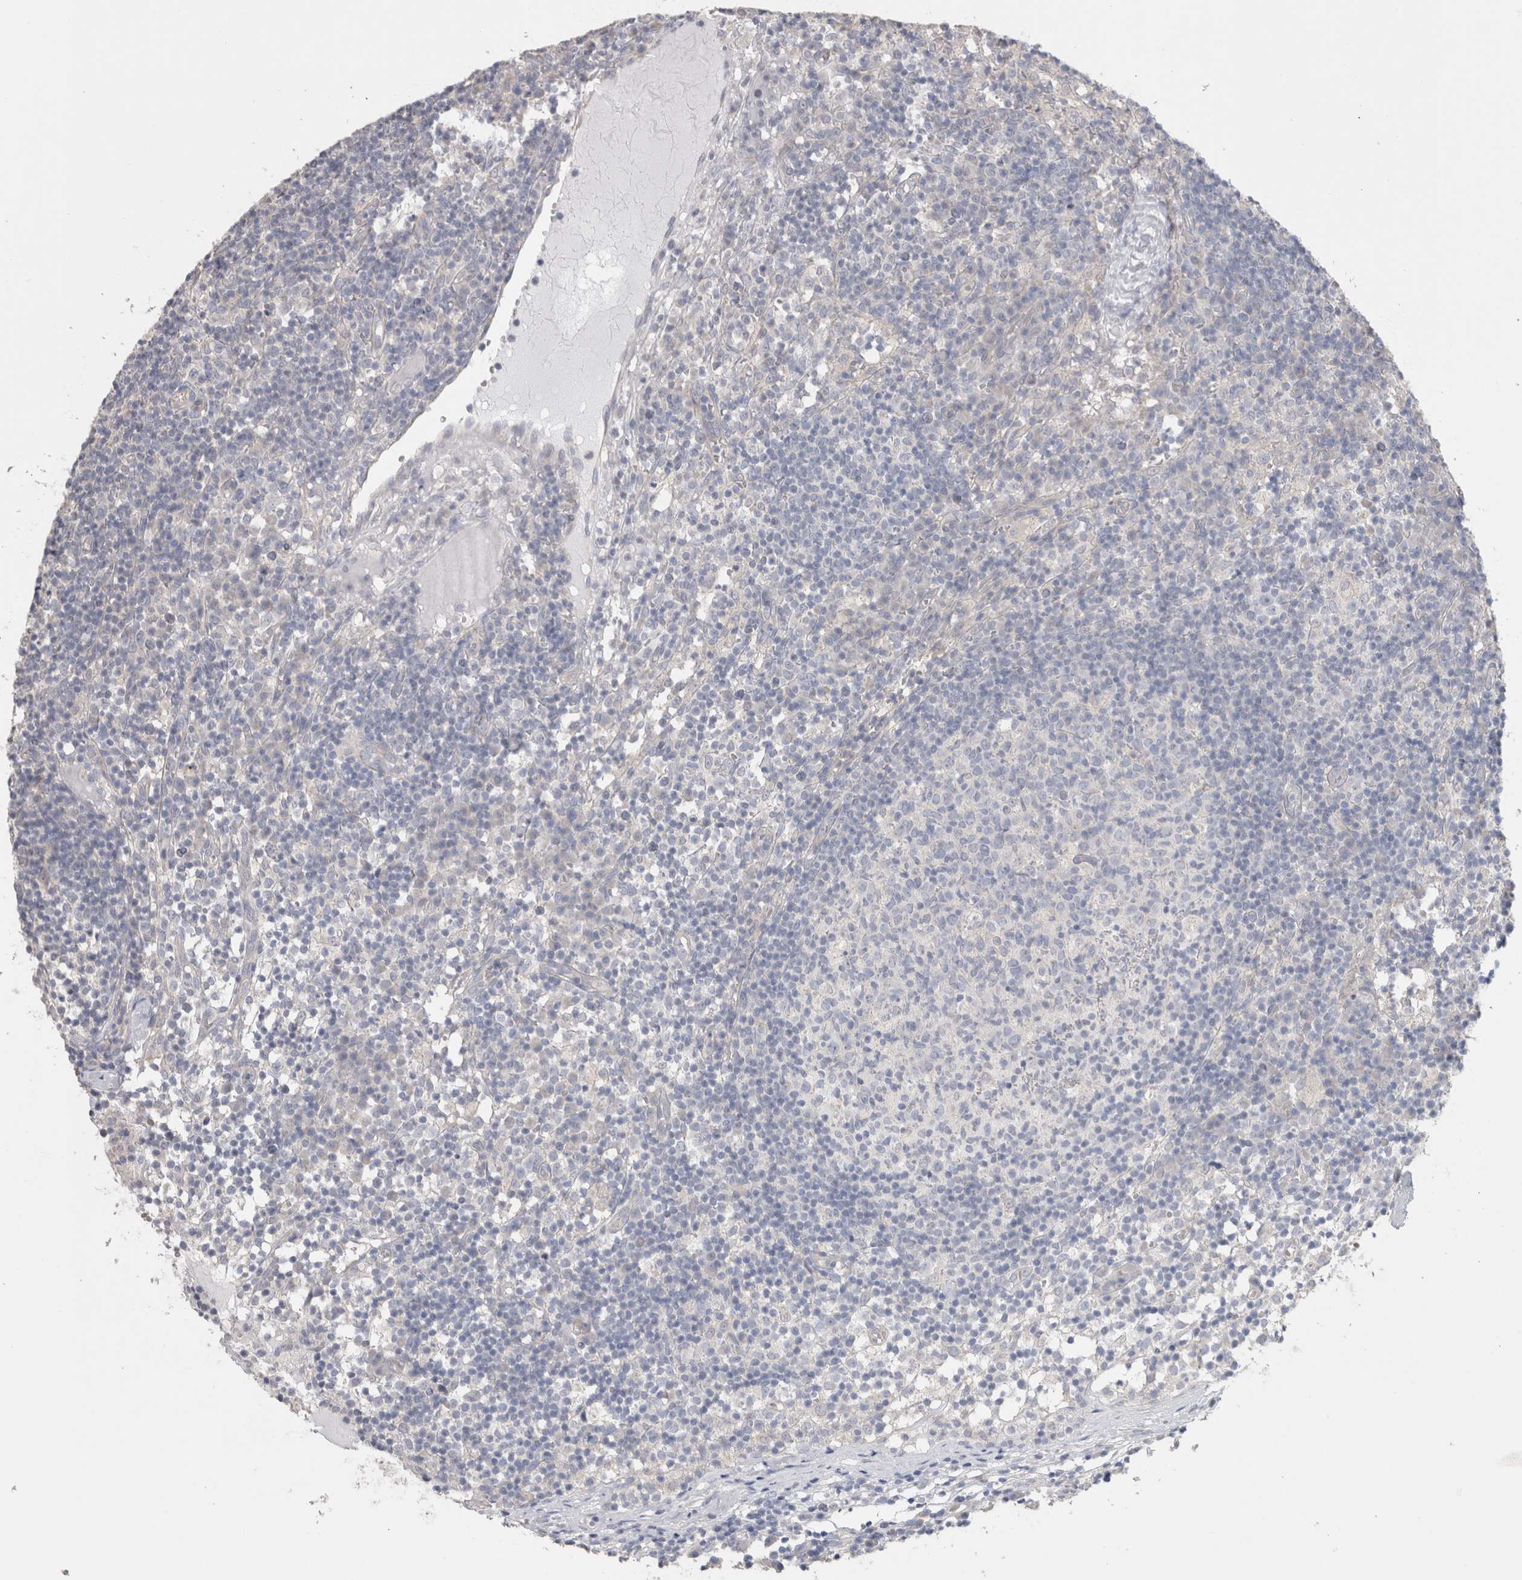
{"staining": {"intensity": "negative", "quantity": "none", "location": "none"}, "tissue": "lymph node", "cell_type": "Germinal center cells", "image_type": "normal", "snomed": [{"axis": "morphology", "description": "Normal tissue, NOS"}, {"axis": "morphology", "description": "Inflammation, NOS"}, {"axis": "topography", "description": "Lymph node"}], "caption": "Photomicrograph shows no significant protein staining in germinal center cells of benign lymph node.", "gene": "DMD", "patient": {"sex": "male", "age": 55}}